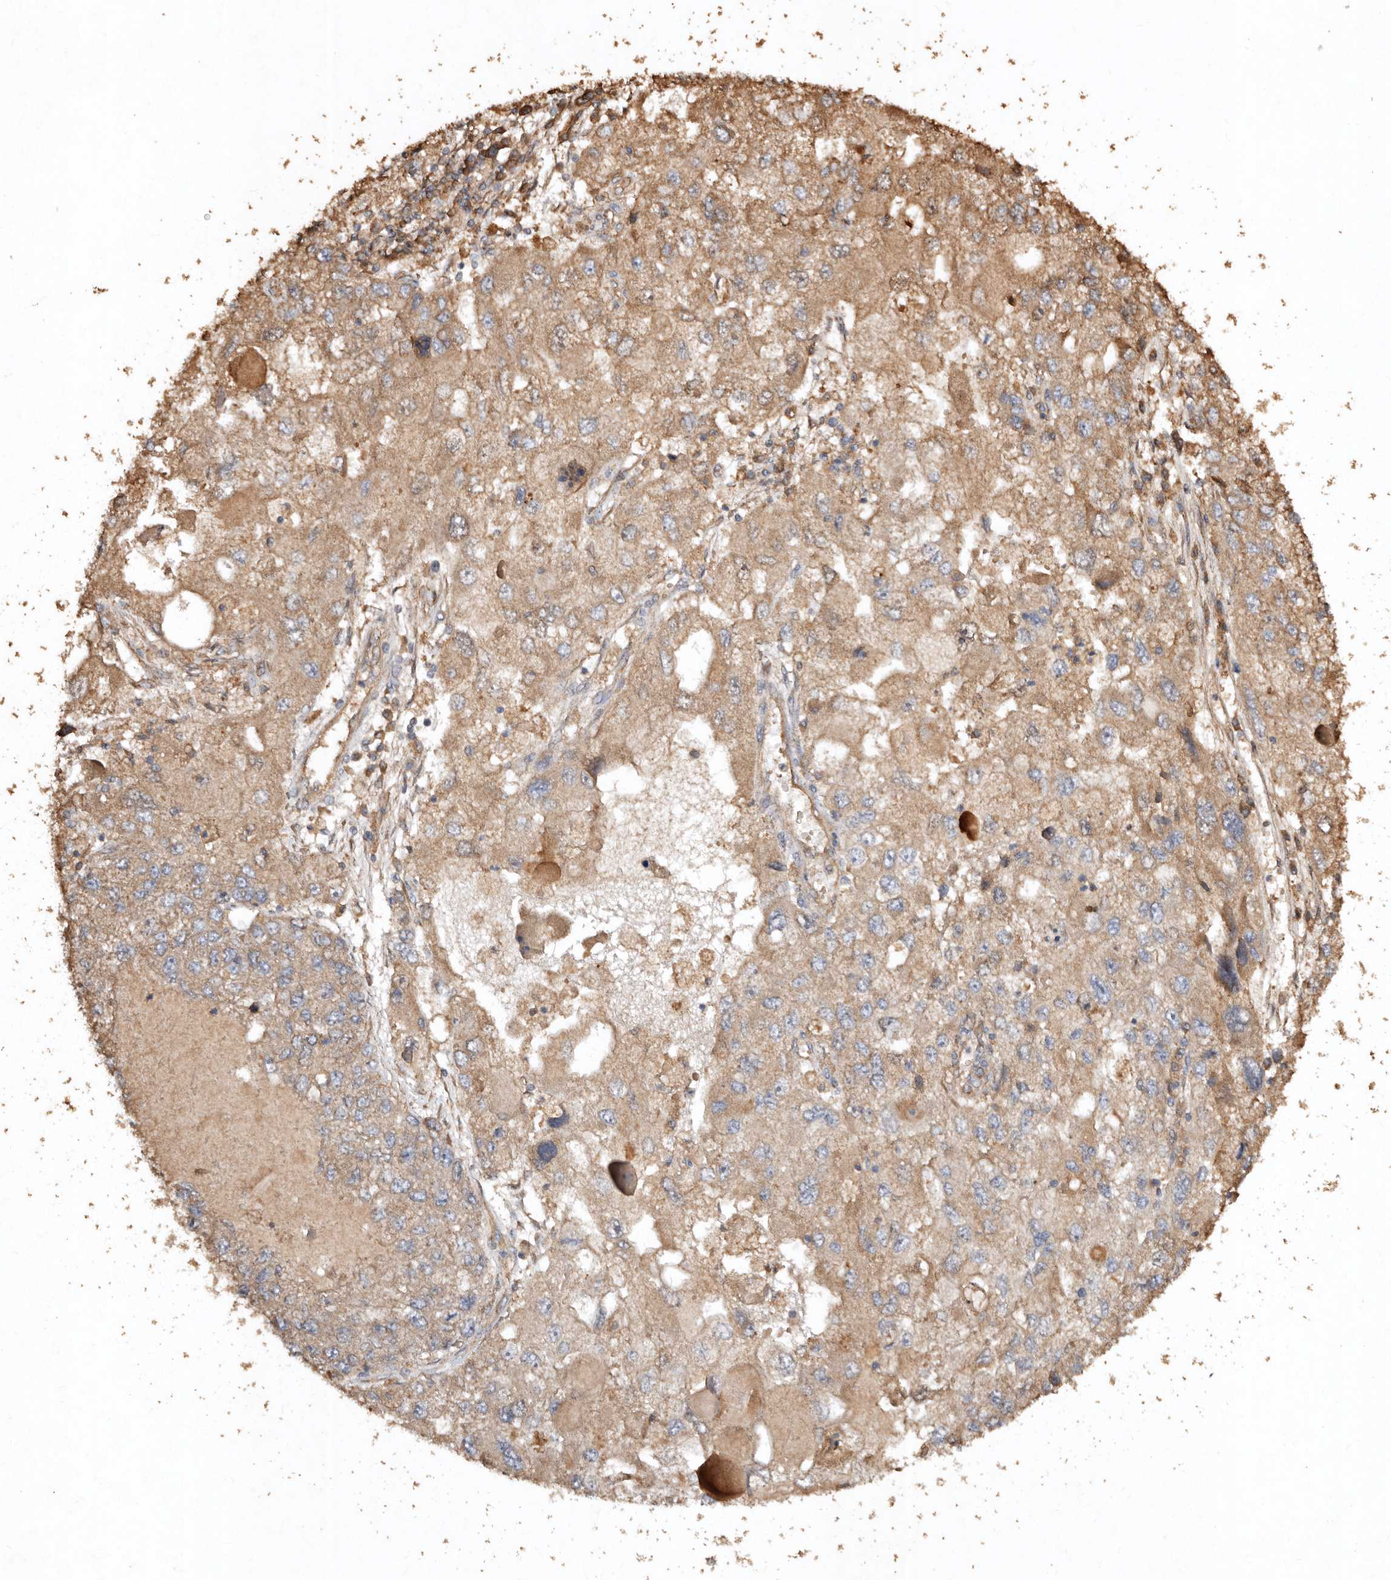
{"staining": {"intensity": "moderate", "quantity": ">75%", "location": "cytoplasmic/membranous"}, "tissue": "endometrial cancer", "cell_type": "Tumor cells", "image_type": "cancer", "snomed": [{"axis": "morphology", "description": "Adenocarcinoma, NOS"}, {"axis": "topography", "description": "Endometrium"}], "caption": "Endometrial adenocarcinoma stained for a protein (brown) shows moderate cytoplasmic/membranous positive positivity in about >75% of tumor cells.", "gene": "FARS2", "patient": {"sex": "female", "age": 49}}